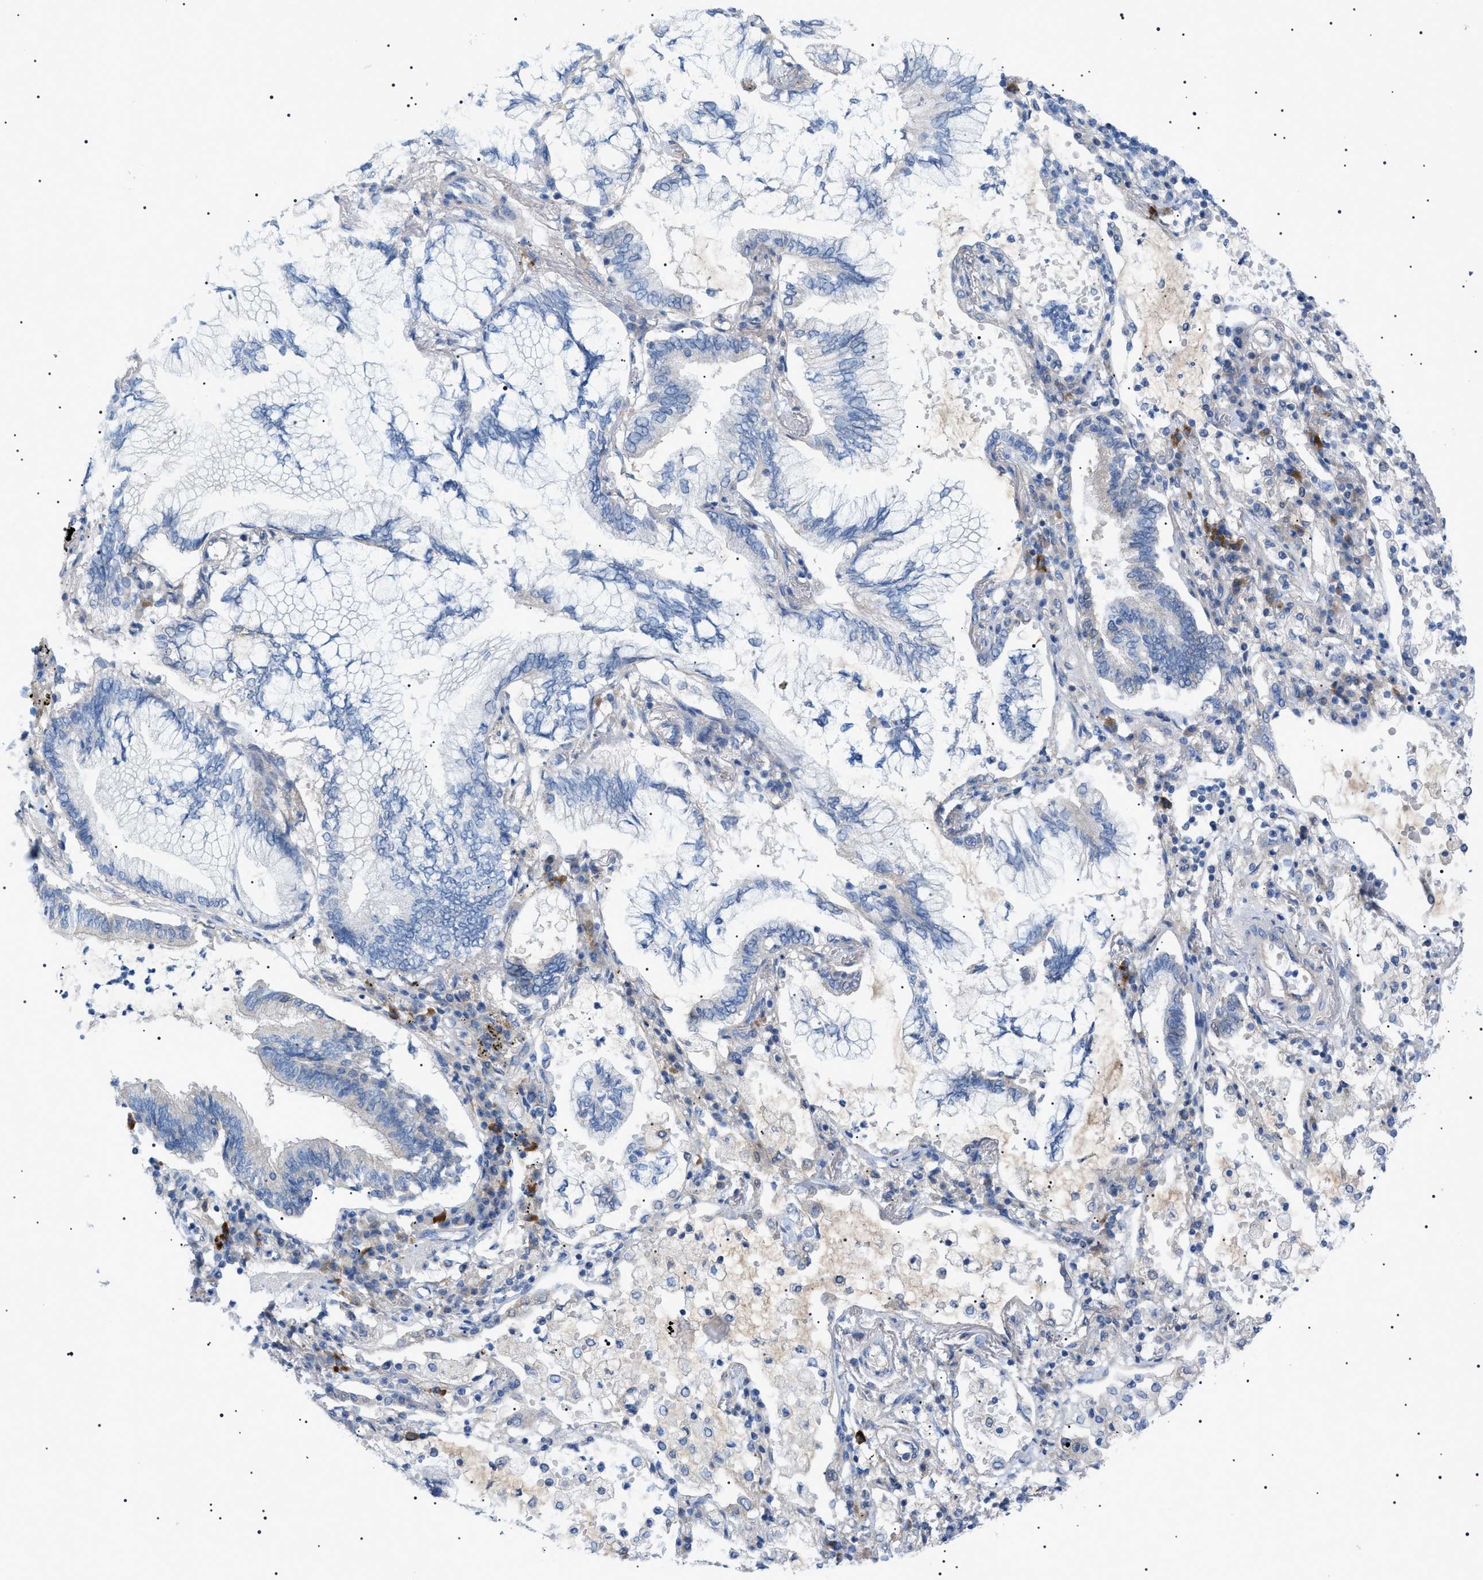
{"staining": {"intensity": "negative", "quantity": "none", "location": "none"}, "tissue": "lung cancer", "cell_type": "Tumor cells", "image_type": "cancer", "snomed": [{"axis": "morphology", "description": "Normal tissue, NOS"}, {"axis": "morphology", "description": "Adenocarcinoma, NOS"}, {"axis": "topography", "description": "Bronchus"}, {"axis": "topography", "description": "Lung"}], "caption": "A histopathology image of human lung adenocarcinoma is negative for staining in tumor cells.", "gene": "ADAMTS1", "patient": {"sex": "female", "age": 70}}